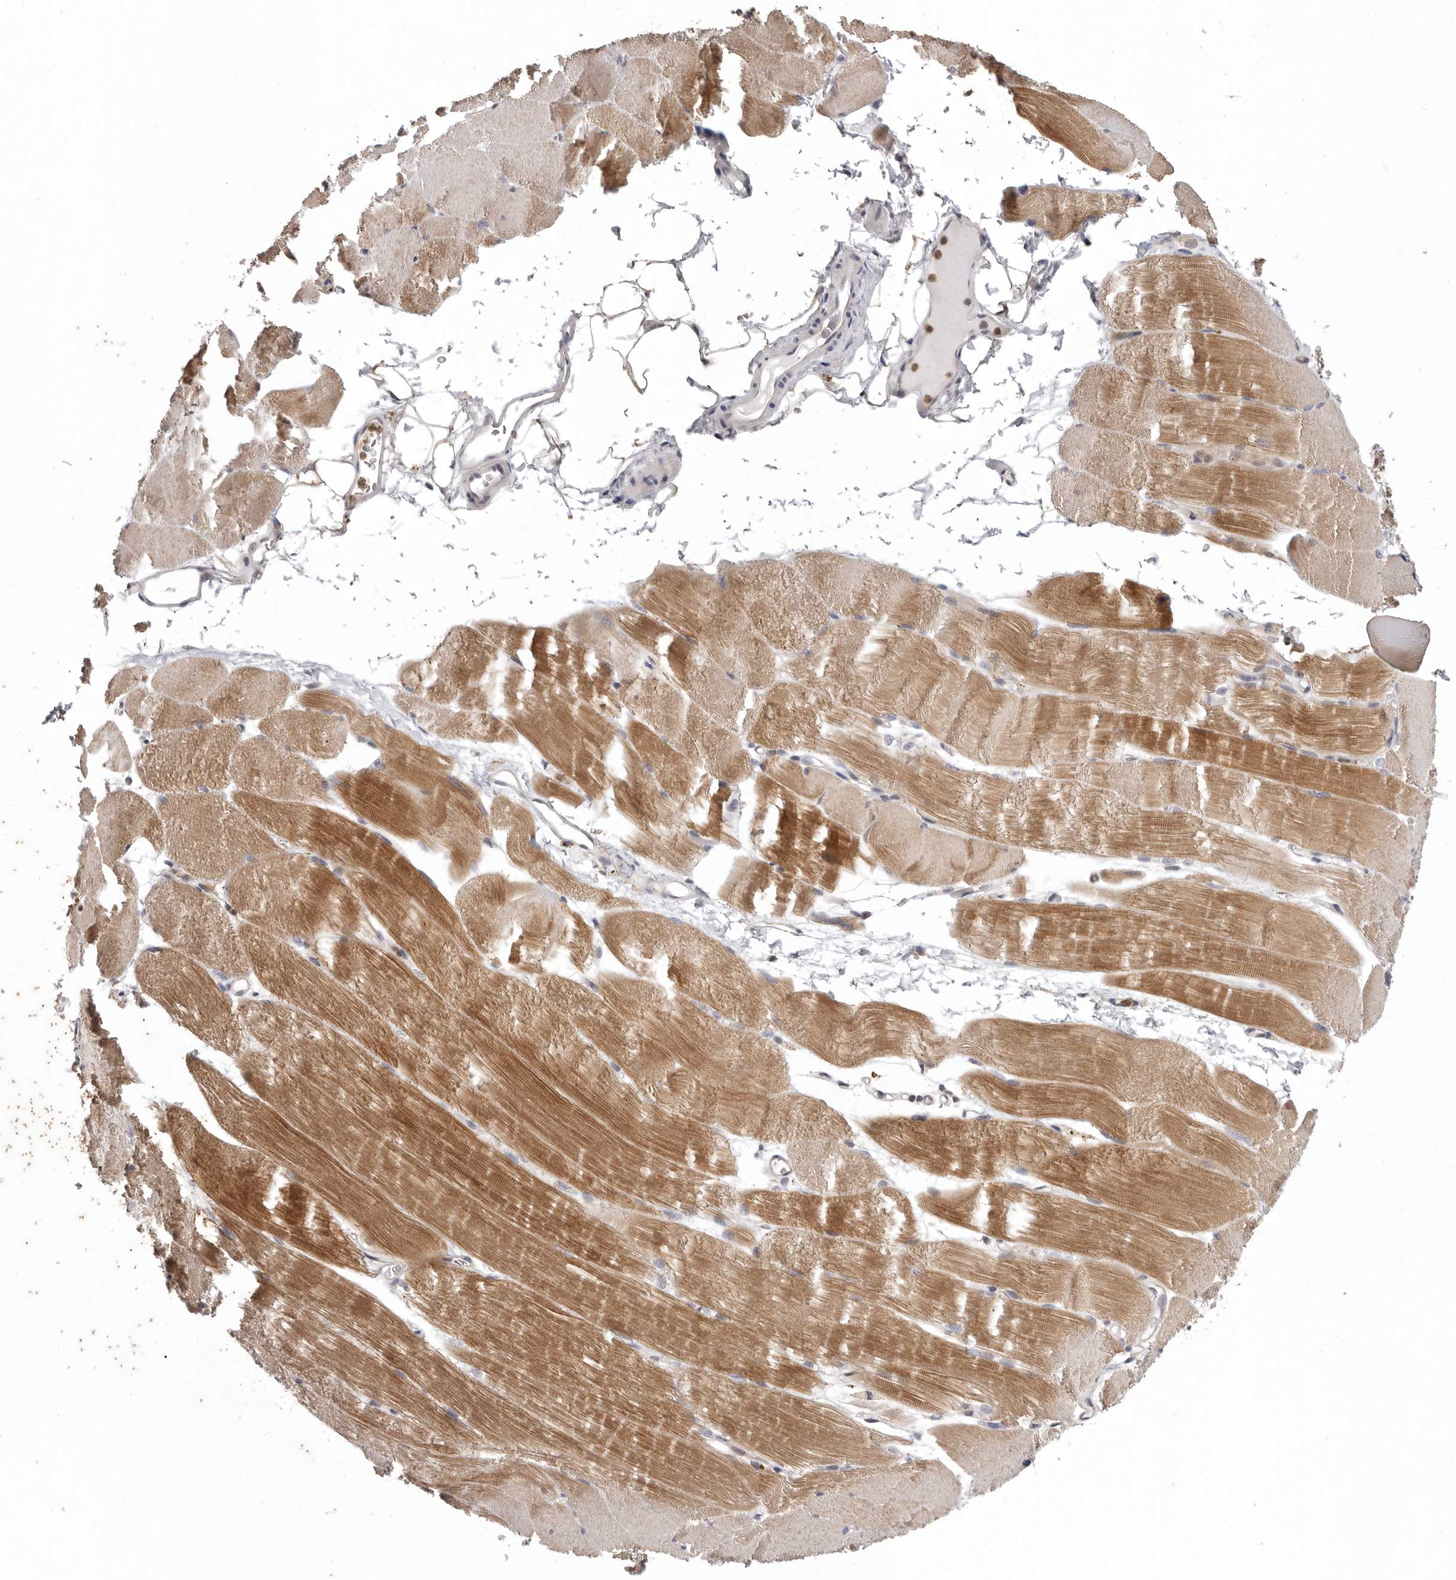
{"staining": {"intensity": "moderate", "quantity": ">75%", "location": "cytoplasmic/membranous"}, "tissue": "skeletal muscle", "cell_type": "Myocytes", "image_type": "normal", "snomed": [{"axis": "morphology", "description": "Normal tissue, NOS"}, {"axis": "topography", "description": "Skeletal muscle"}, {"axis": "topography", "description": "Parathyroid gland"}], "caption": "Immunohistochemical staining of normal skeletal muscle demonstrates moderate cytoplasmic/membranous protein staining in approximately >75% of myocytes.", "gene": "RALGPS2", "patient": {"sex": "female", "age": 37}}